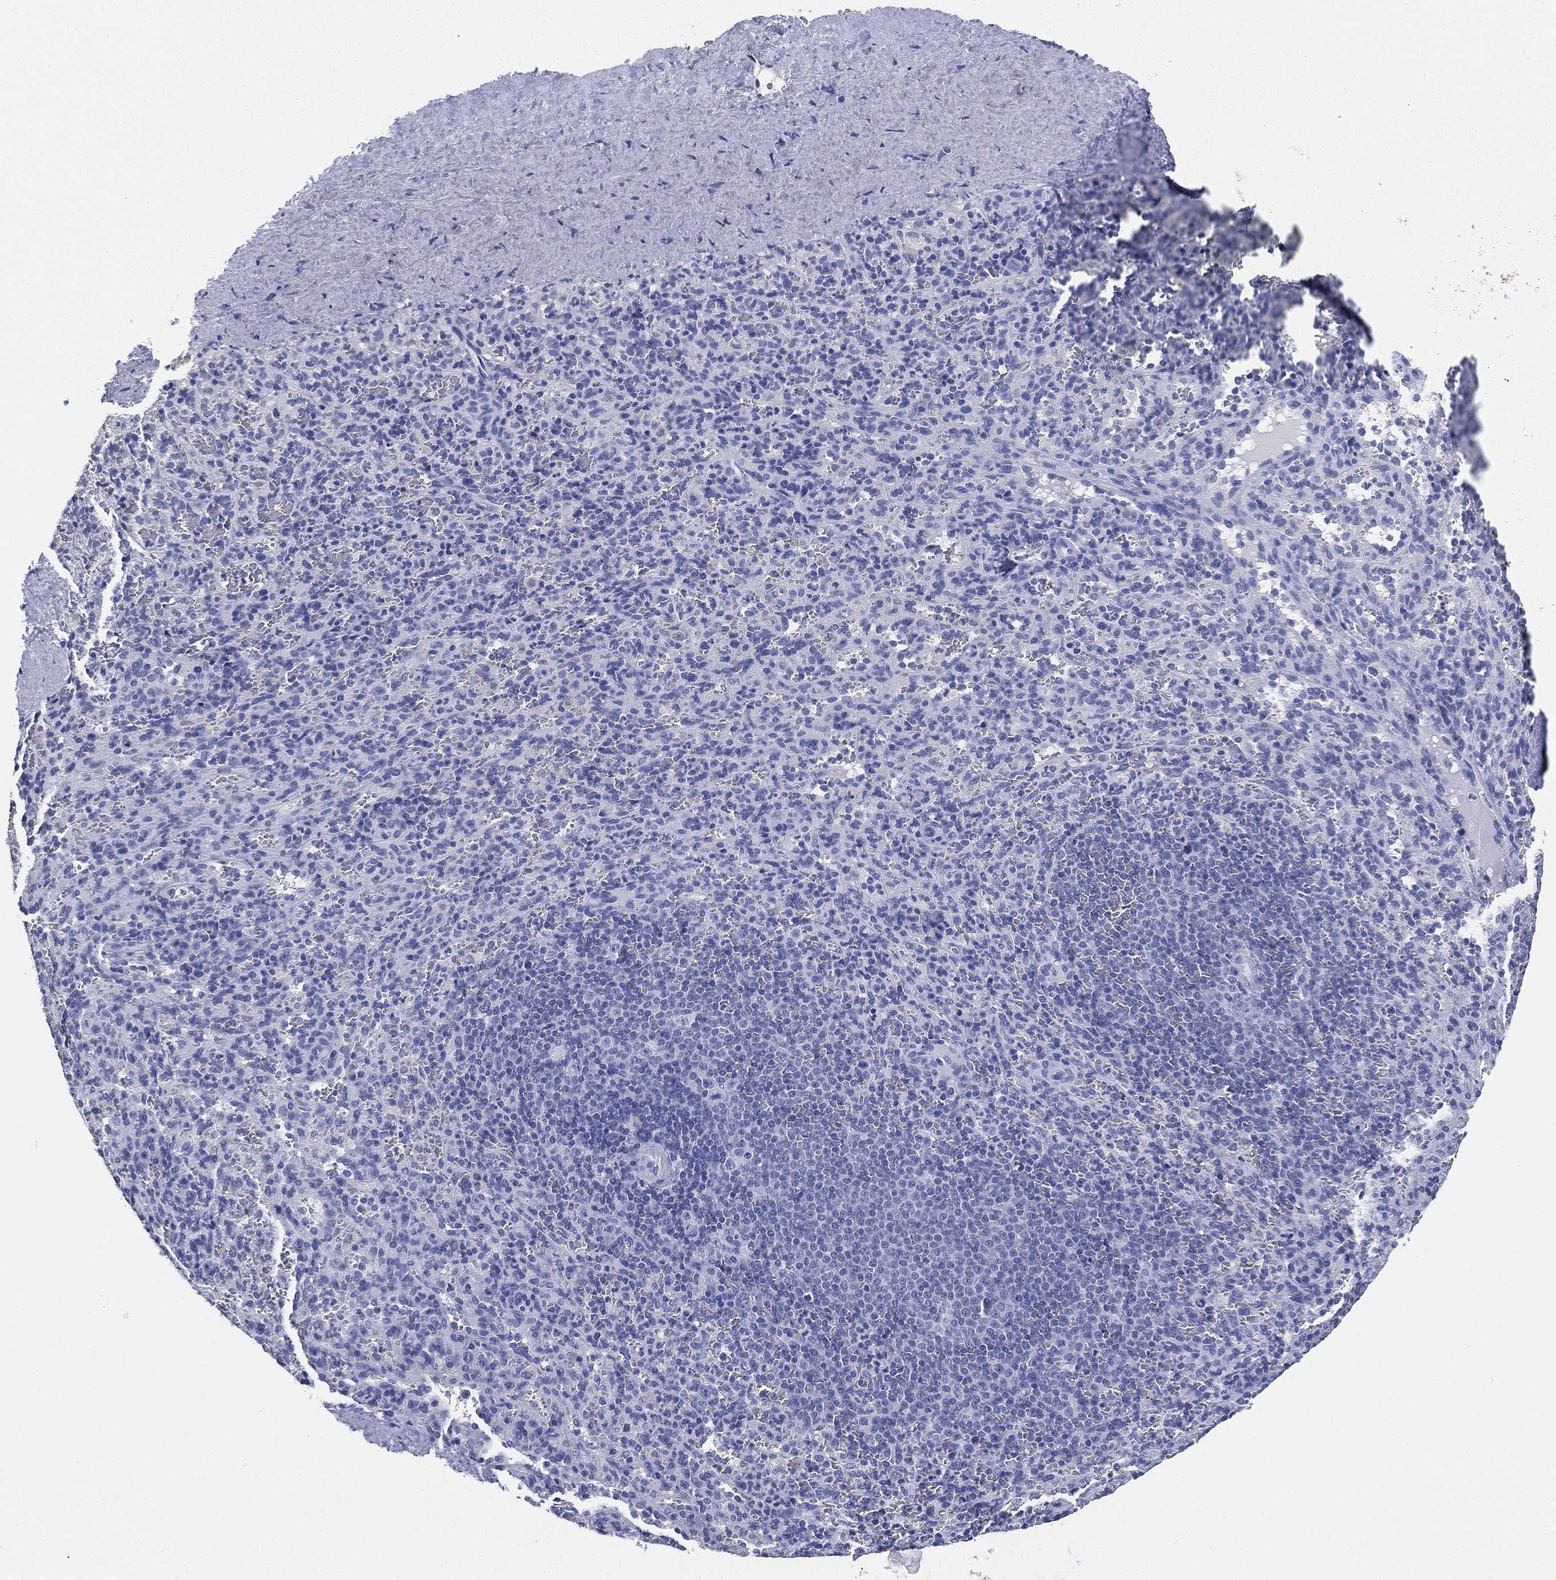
{"staining": {"intensity": "negative", "quantity": "none", "location": "none"}, "tissue": "spleen", "cell_type": "Cells in red pulp", "image_type": "normal", "snomed": [{"axis": "morphology", "description": "Normal tissue, NOS"}, {"axis": "topography", "description": "Spleen"}], "caption": "This is an immunohistochemistry (IHC) photomicrograph of normal spleen. There is no staining in cells in red pulp.", "gene": "IYD", "patient": {"sex": "male", "age": 57}}